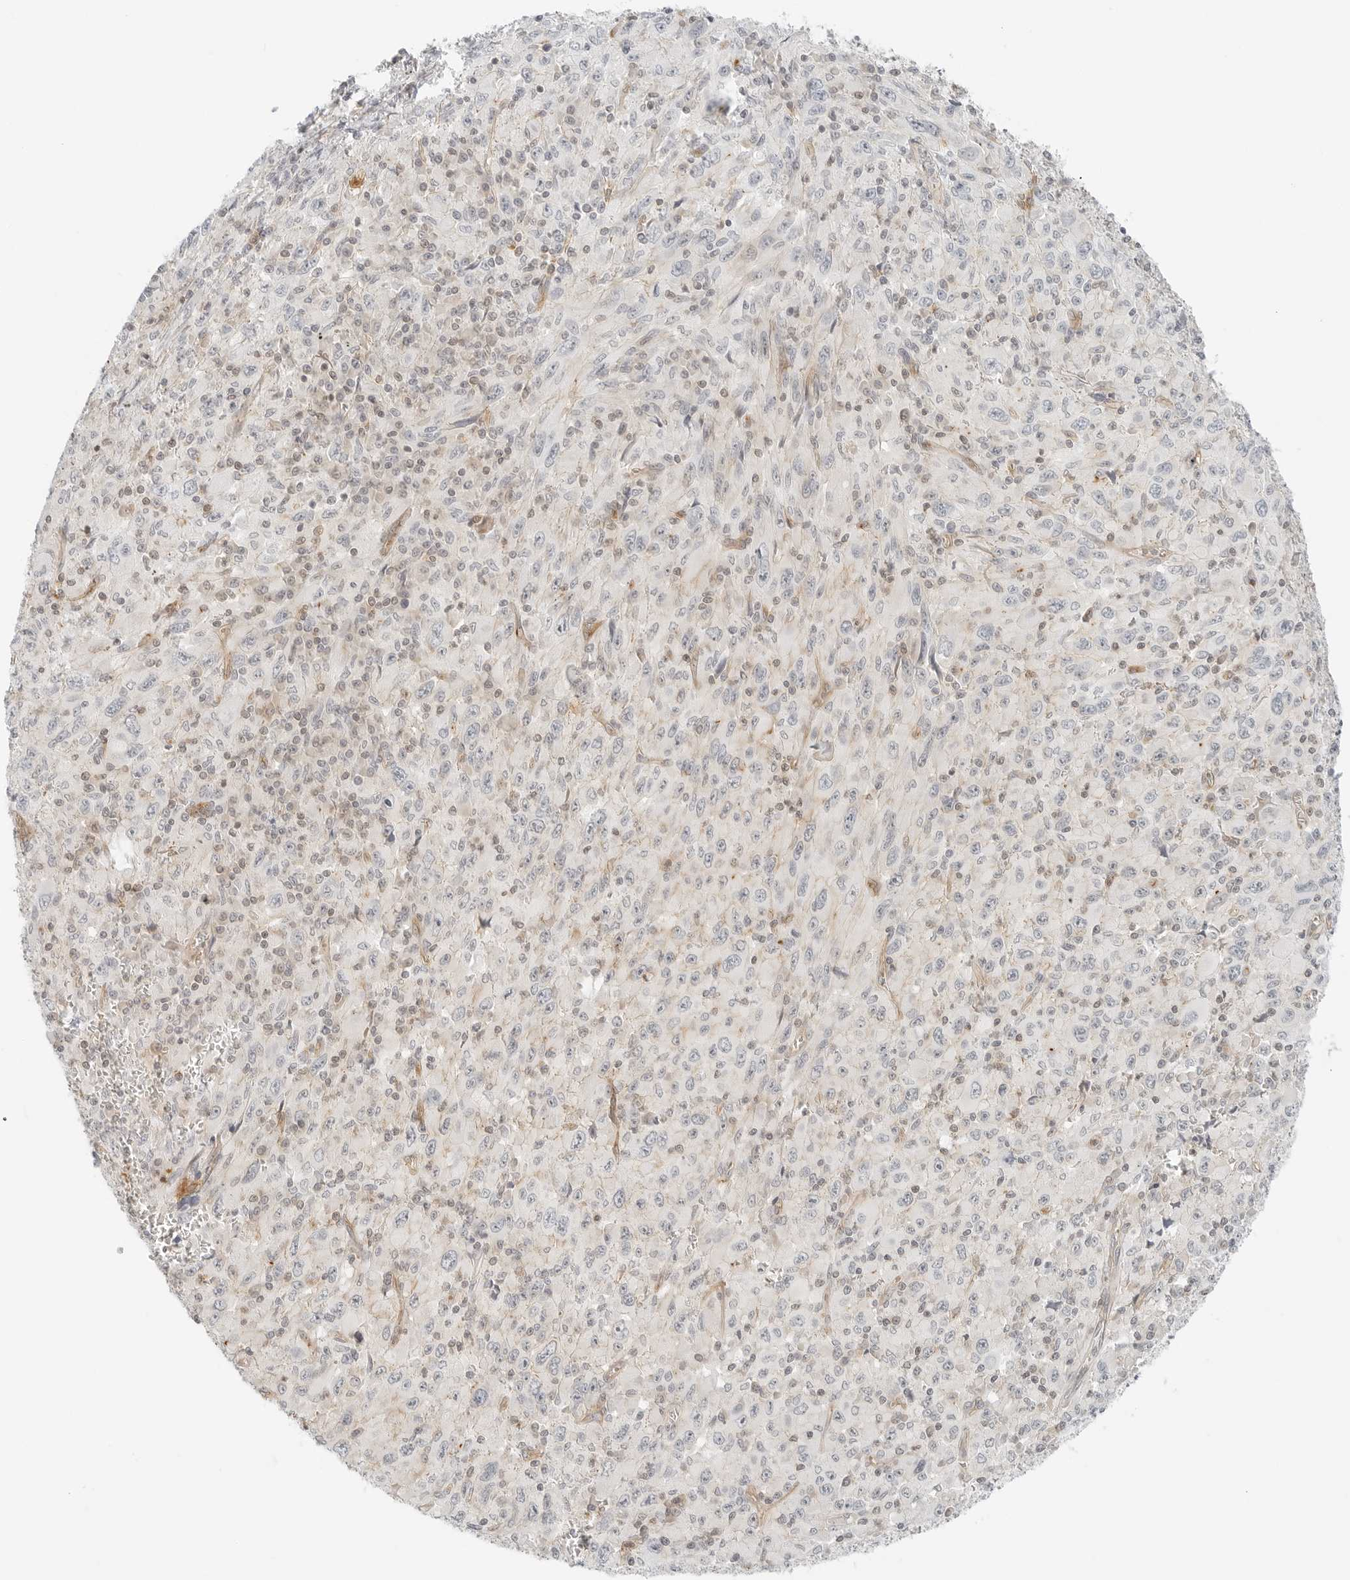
{"staining": {"intensity": "weak", "quantity": "<25%", "location": "nuclear"}, "tissue": "melanoma", "cell_type": "Tumor cells", "image_type": "cancer", "snomed": [{"axis": "morphology", "description": "Malignant melanoma, Metastatic site"}, {"axis": "topography", "description": "Skin"}], "caption": "Micrograph shows no significant protein positivity in tumor cells of malignant melanoma (metastatic site).", "gene": "IQCC", "patient": {"sex": "female", "age": 56}}